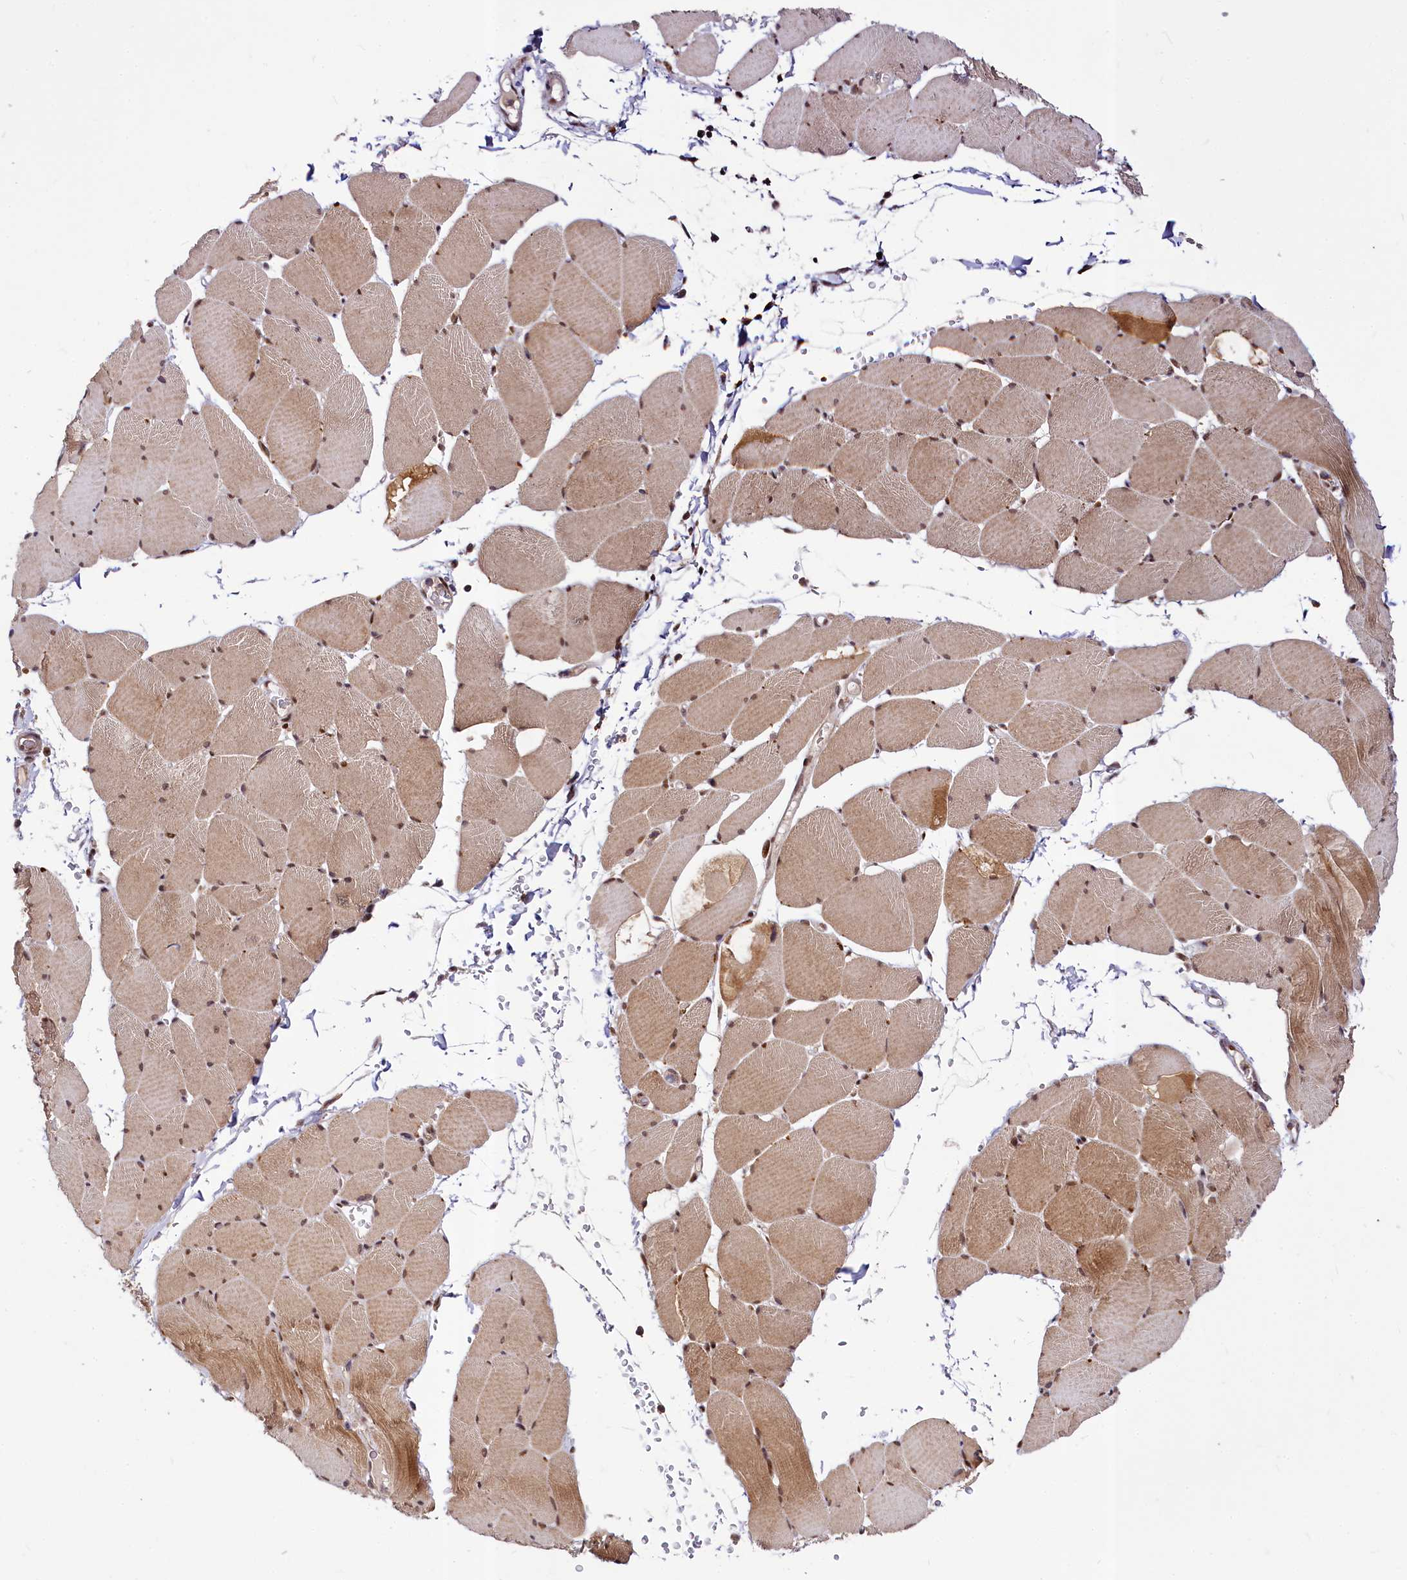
{"staining": {"intensity": "moderate", "quantity": ">75%", "location": "cytoplasmic/membranous,nuclear"}, "tissue": "skeletal muscle", "cell_type": "Myocytes", "image_type": "normal", "snomed": [{"axis": "morphology", "description": "Normal tissue, NOS"}, {"axis": "topography", "description": "Skeletal muscle"}, {"axis": "topography", "description": "Head-Neck"}], "caption": "Immunohistochemical staining of unremarkable human skeletal muscle displays medium levels of moderate cytoplasmic/membranous,nuclear staining in about >75% of myocytes. The staining was performed using DAB (3,3'-diaminobenzidine) to visualize the protein expression in brown, while the nuclei were stained in blue with hematoxylin (Magnification: 20x).", "gene": "MAML2", "patient": {"sex": "male", "age": 66}}